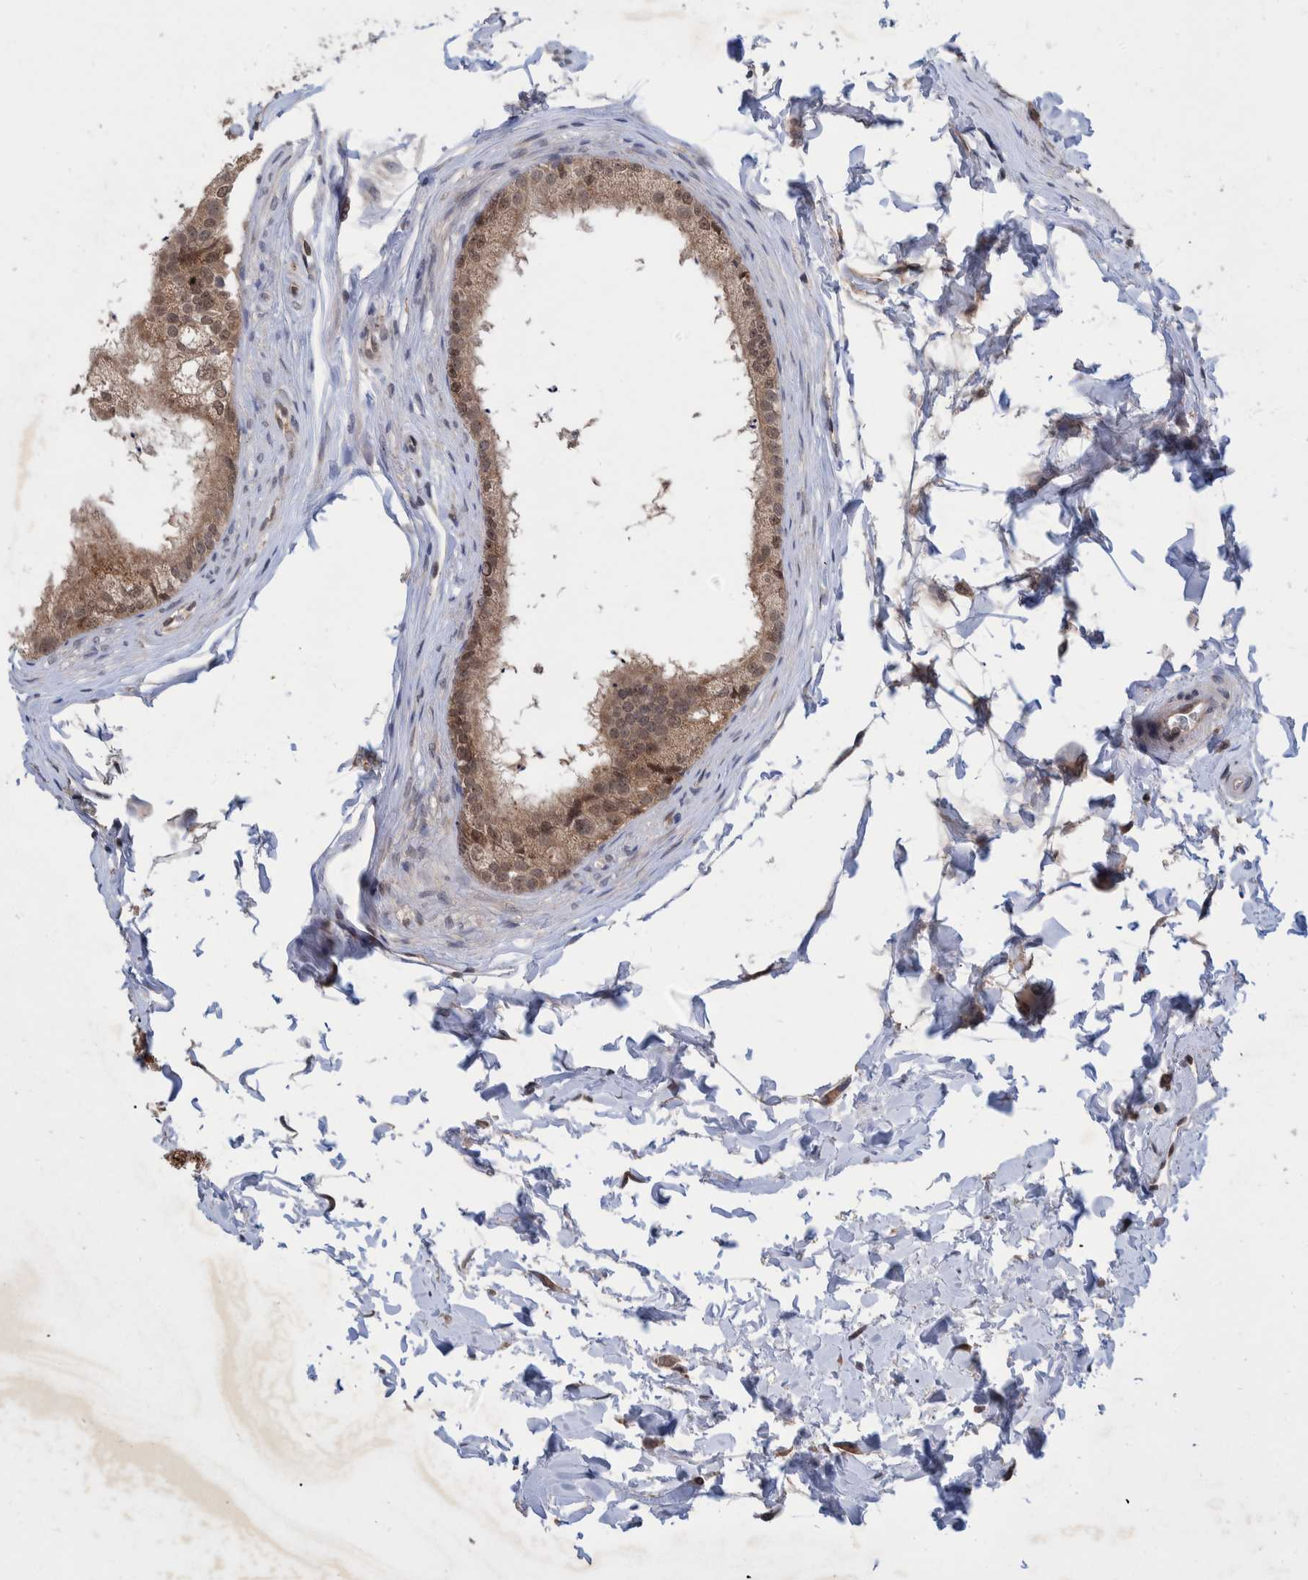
{"staining": {"intensity": "moderate", "quantity": ">75%", "location": "cytoplasmic/membranous,nuclear"}, "tissue": "epididymis", "cell_type": "Glandular cells", "image_type": "normal", "snomed": [{"axis": "morphology", "description": "Normal tissue, NOS"}, {"axis": "topography", "description": "Epididymis"}], "caption": "DAB (3,3'-diaminobenzidine) immunohistochemical staining of unremarkable human epididymis displays moderate cytoplasmic/membranous,nuclear protein expression in approximately >75% of glandular cells.", "gene": "PLPBP", "patient": {"sex": "male", "age": 56}}